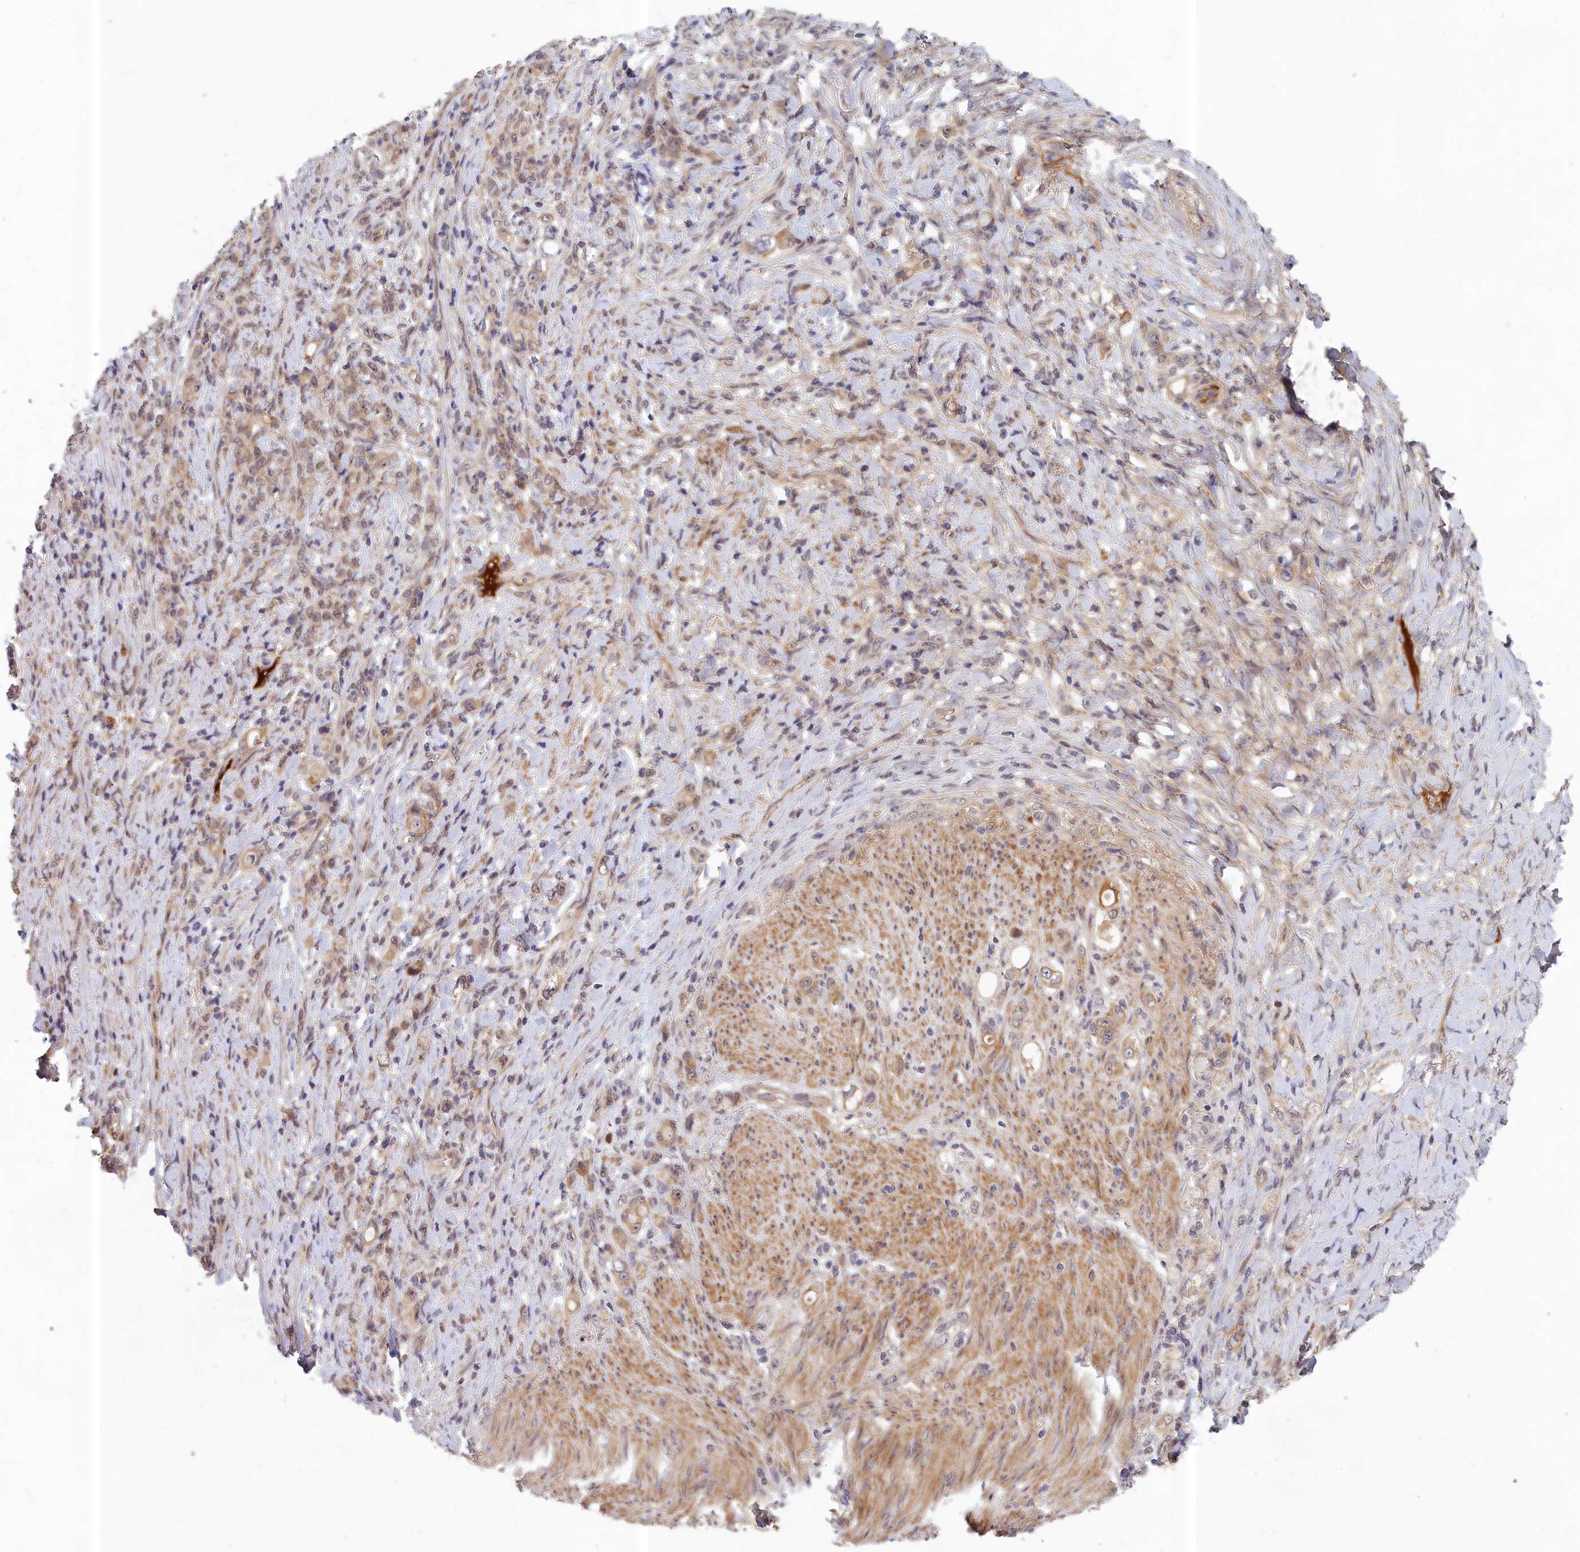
{"staining": {"intensity": "weak", "quantity": "25%-75%", "location": "cytoplasmic/membranous"}, "tissue": "stomach cancer", "cell_type": "Tumor cells", "image_type": "cancer", "snomed": [{"axis": "morphology", "description": "Normal tissue, NOS"}, {"axis": "morphology", "description": "Adenocarcinoma, NOS"}, {"axis": "topography", "description": "Stomach"}], "caption": "Immunohistochemical staining of human stomach cancer demonstrates low levels of weak cytoplasmic/membranous protein positivity in approximately 25%-75% of tumor cells.", "gene": "EARS2", "patient": {"sex": "female", "age": 79}}